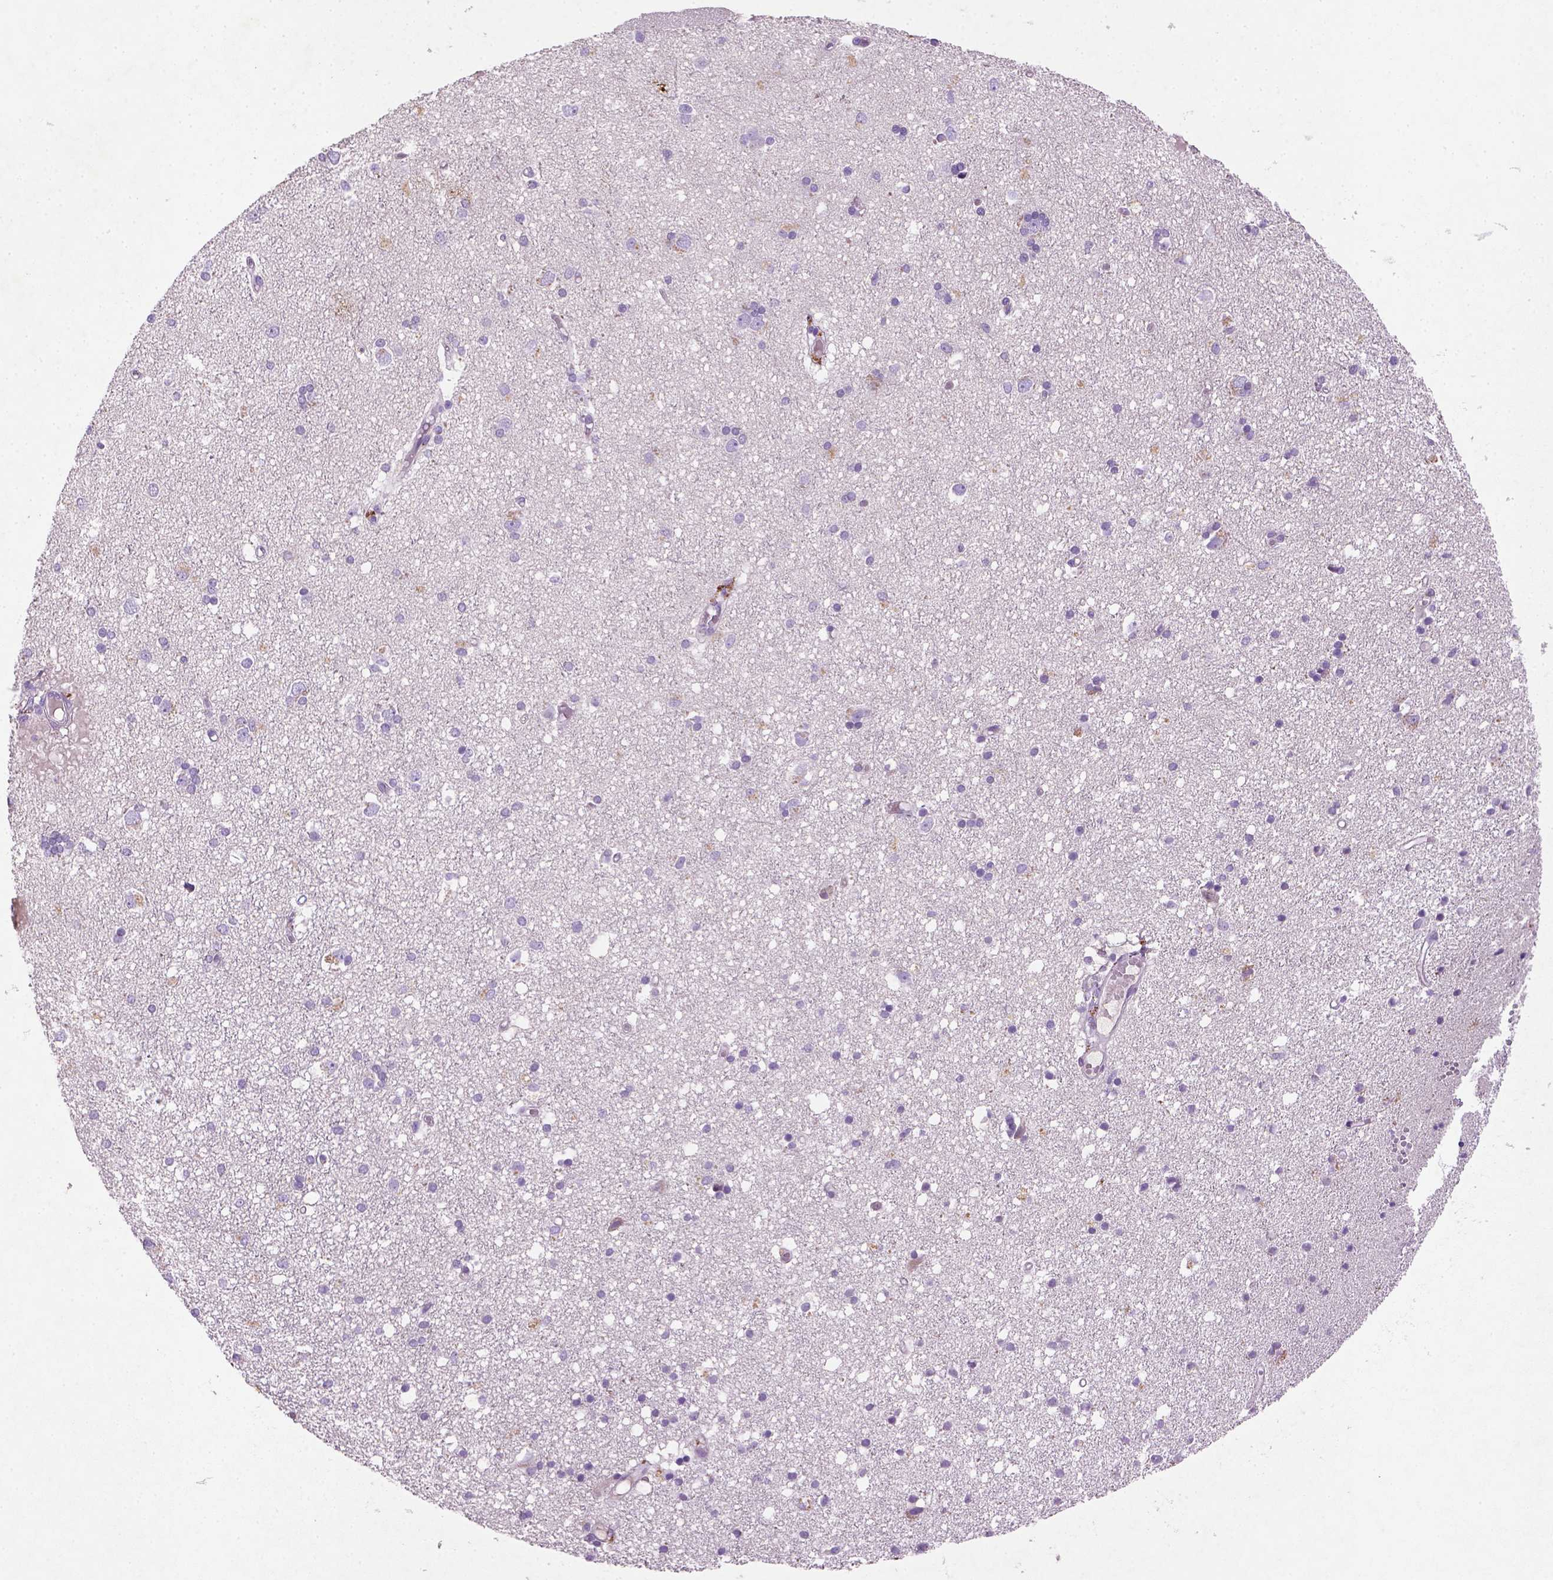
{"staining": {"intensity": "moderate", "quantity": ">75%", "location": "cytoplasmic/membranous"}, "tissue": "cerebral cortex", "cell_type": "Endothelial cells", "image_type": "normal", "snomed": [{"axis": "morphology", "description": "Normal tissue, NOS"}, {"axis": "morphology", "description": "Glioma, malignant, High grade"}, {"axis": "topography", "description": "Cerebral cortex"}], "caption": "High-power microscopy captured an IHC micrograph of normal cerebral cortex, revealing moderate cytoplasmic/membranous expression in about >75% of endothelial cells.", "gene": "NUDT2", "patient": {"sex": "male", "age": 71}}